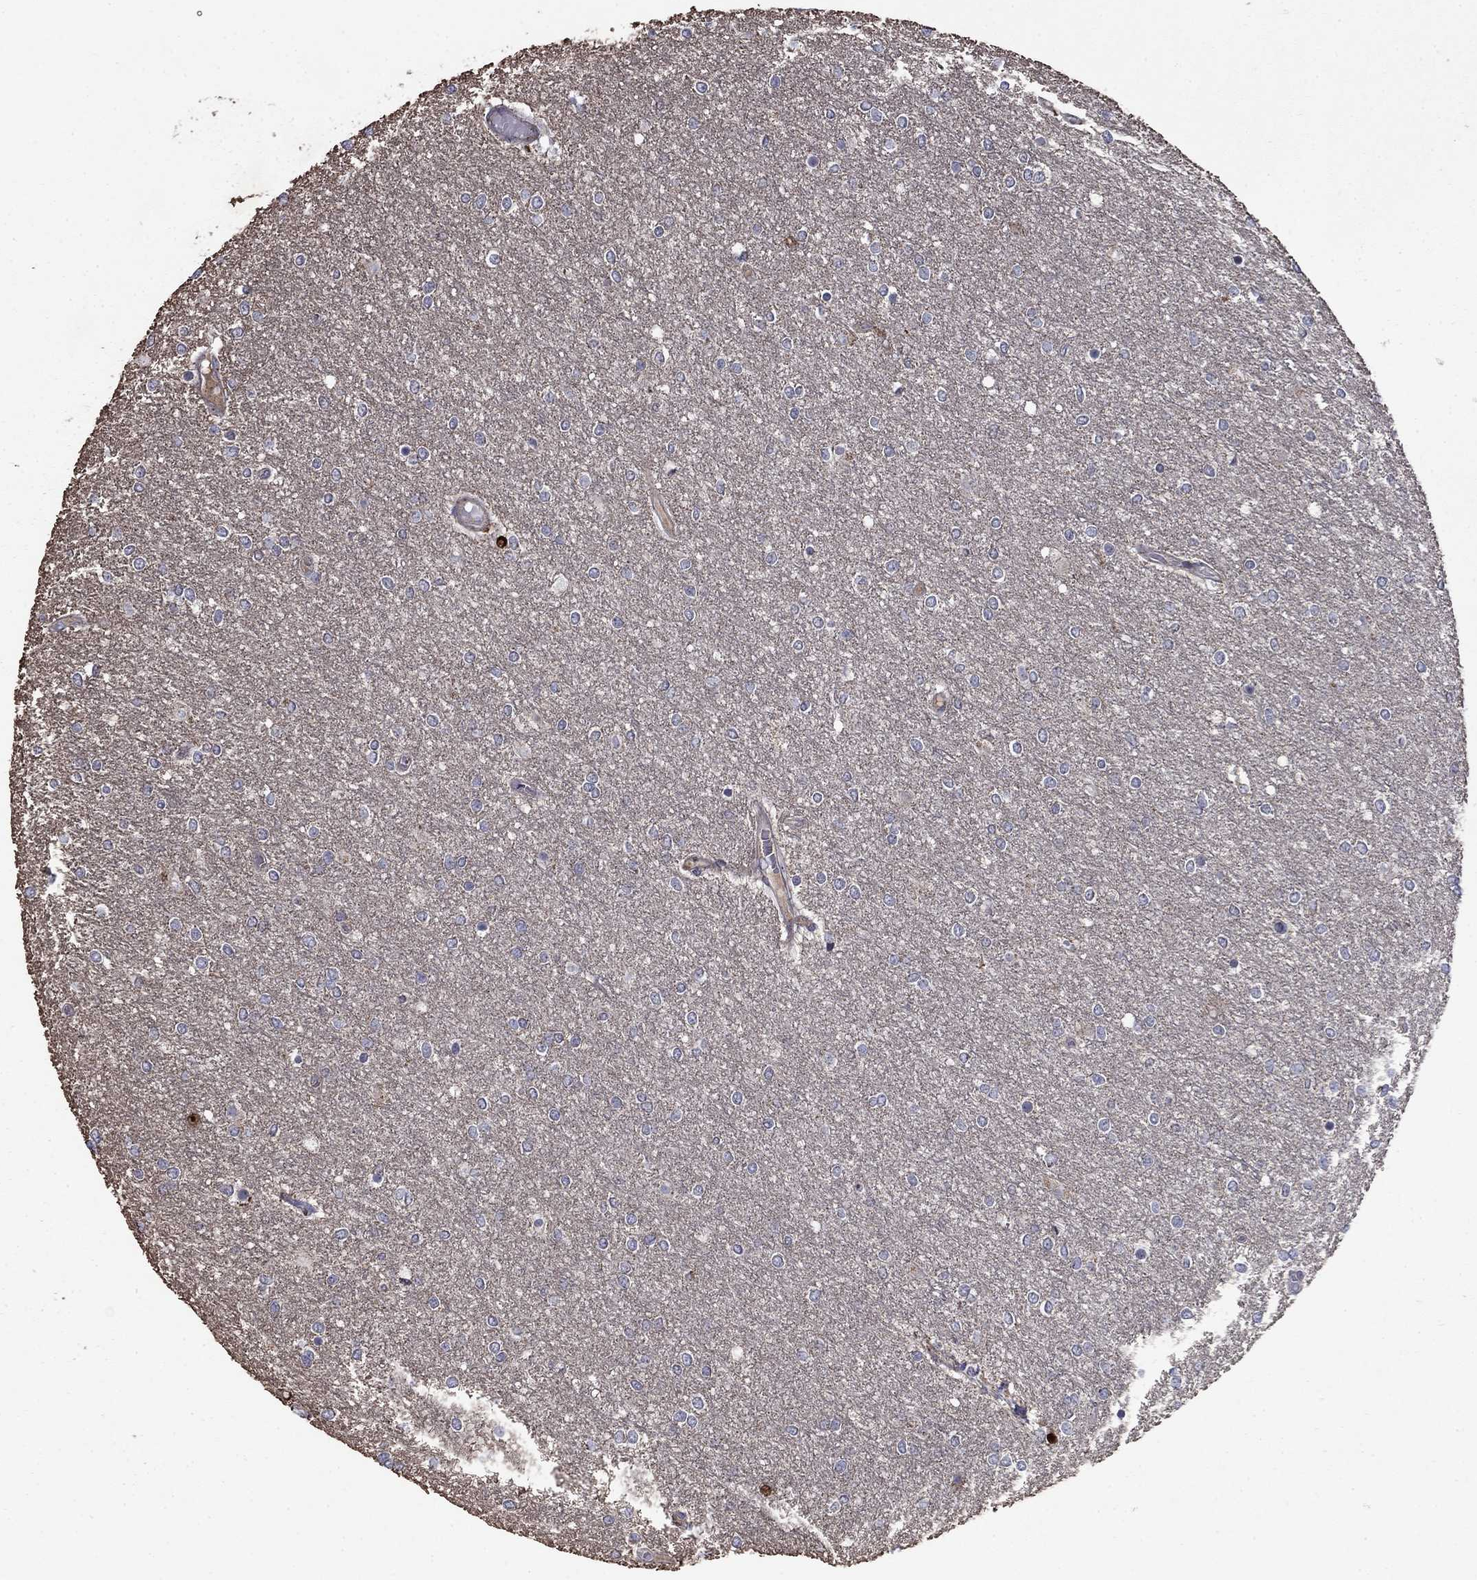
{"staining": {"intensity": "negative", "quantity": "none", "location": "none"}, "tissue": "glioma", "cell_type": "Tumor cells", "image_type": "cancer", "snomed": [{"axis": "morphology", "description": "Glioma, malignant, High grade"}, {"axis": "topography", "description": "Brain"}], "caption": "Immunohistochemistry (IHC) of glioma exhibits no positivity in tumor cells.", "gene": "DOP1B", "patient": {"sex": "female", "age": 61}}